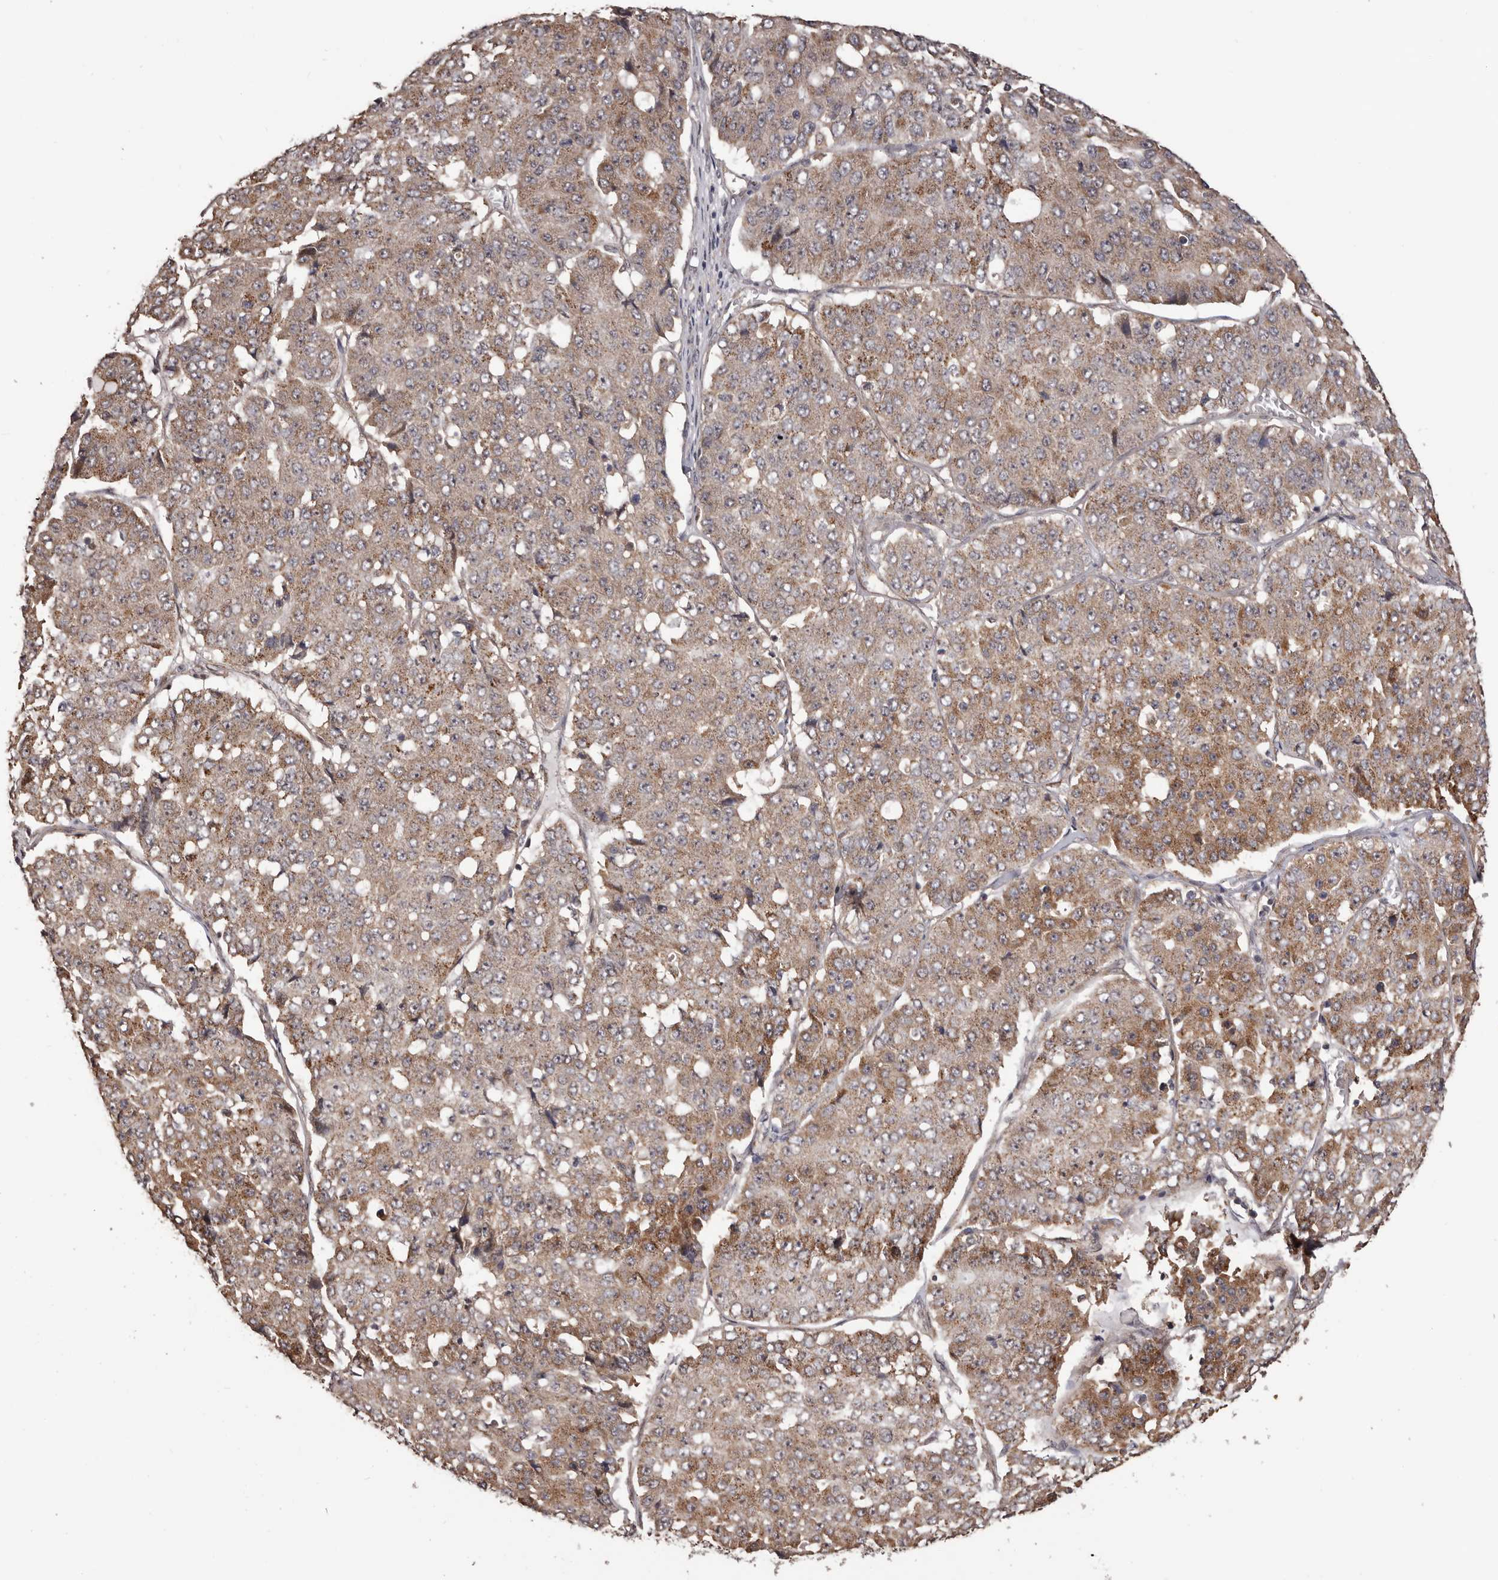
{"staining": {"intensity": "moderate", "quantity": ">75%", "location": "cytoplasmic/membranous"}, "tissue": "pancreatic cancer", "cell_type": "Tumor cells", "image_type": "cancer", "snomed": [{"axis": "morphology", "description": "Adenocarcinoma, NOS"}, {"axis": "topography", "description": "Pancreas"}], "caption": "DAB immunohistochemical staining of human adenocarcinoma (pancreatic) exhibits moderate cytoplasmic/membranous protein positivity in about >75% of tumor cells. Nuclei are stained in blue.", "gene": "NOL12", "patient": {"sex": "male", "age": 50}}